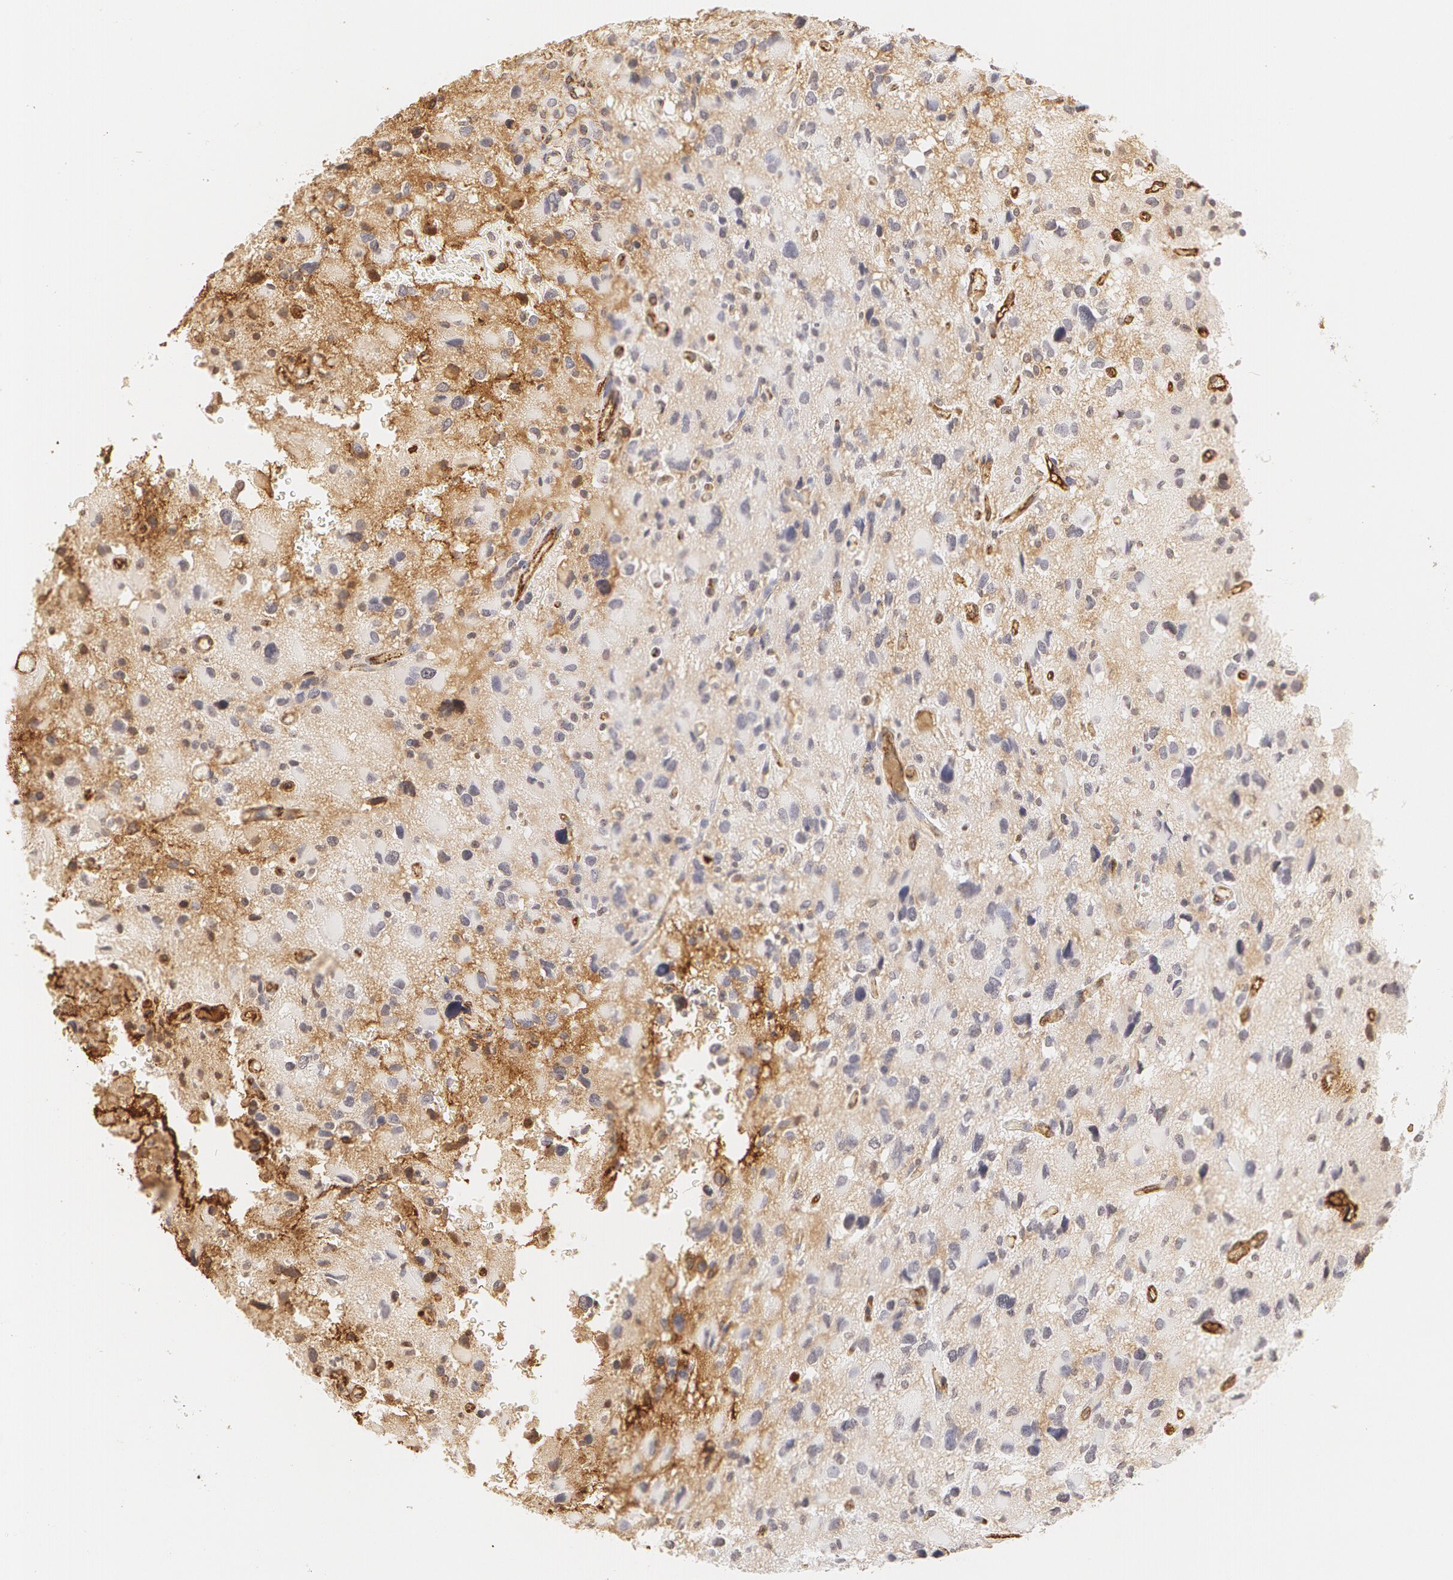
{"staining": {"intensity": "negative", "quantity": "none", "location": "none"}, "tissue": "glioma", "cell_type": "Tumor cells", "image_type": "cancer", "snomed": [{"axis": "morphology", "description": "Glioma, malignant, High grade"}, {"axis": "topography", "description": "Brain"}], "caption": "This is a micrograph of immunohistochemistry staining of glioma, which shows no positivity in tumor cells.", "gene": "VWF", "patient": {"sex": "male", "age": 69}}